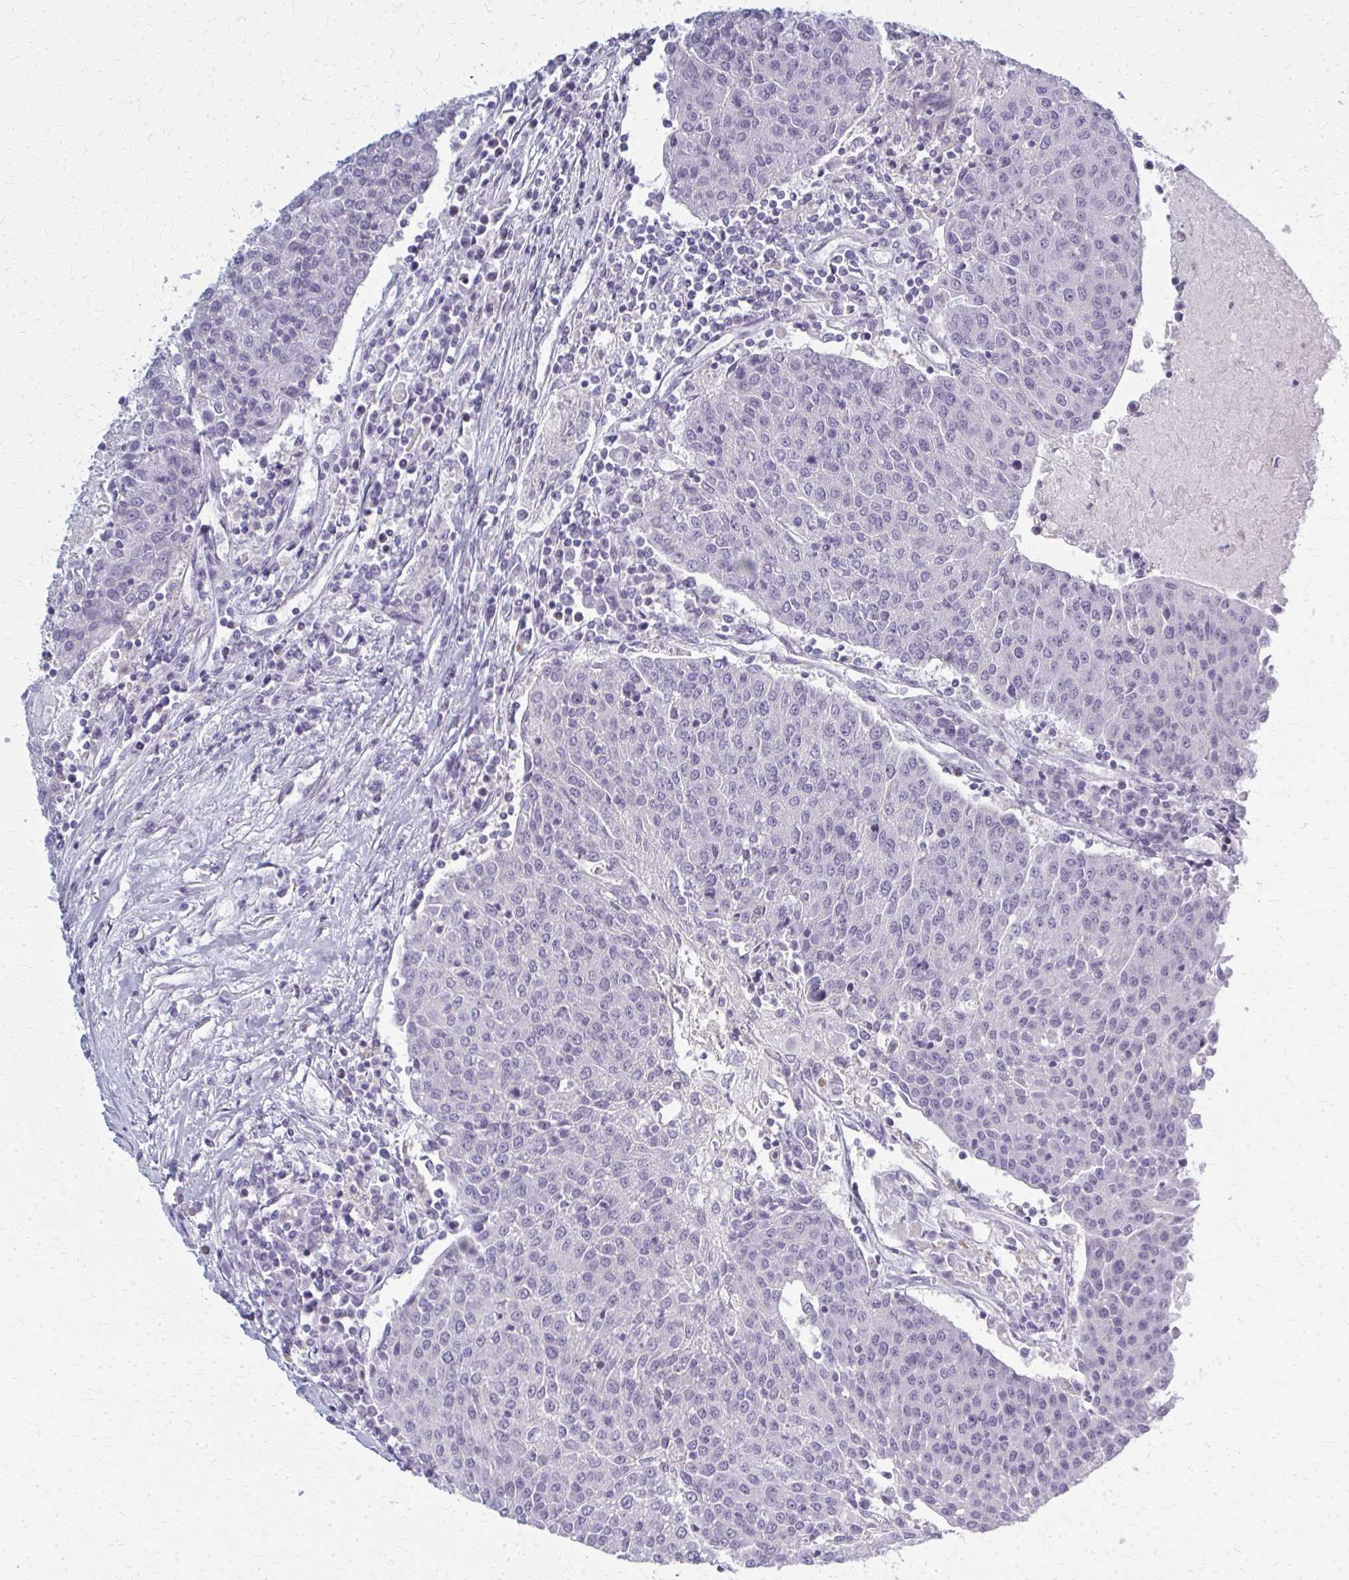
{"staining": {"intensity": "negative", "quantity": "none", "location": "none"}, "tissue": "urothelial cancer", "cell_type": "Tumor cells", "image_type": "cancer", "snomed": [{"axis": "morphology", "description": "Urothelial carcinoma, High grade"}, {"axis": "topography", "description": "Urinary bladder"}], "caption": "Urothelial cancer was stained to show a protein in brown. There is no significant staining in tumor cells.", "gene": "CASQ2", "patient": {"sex": "female", "age": 85}}